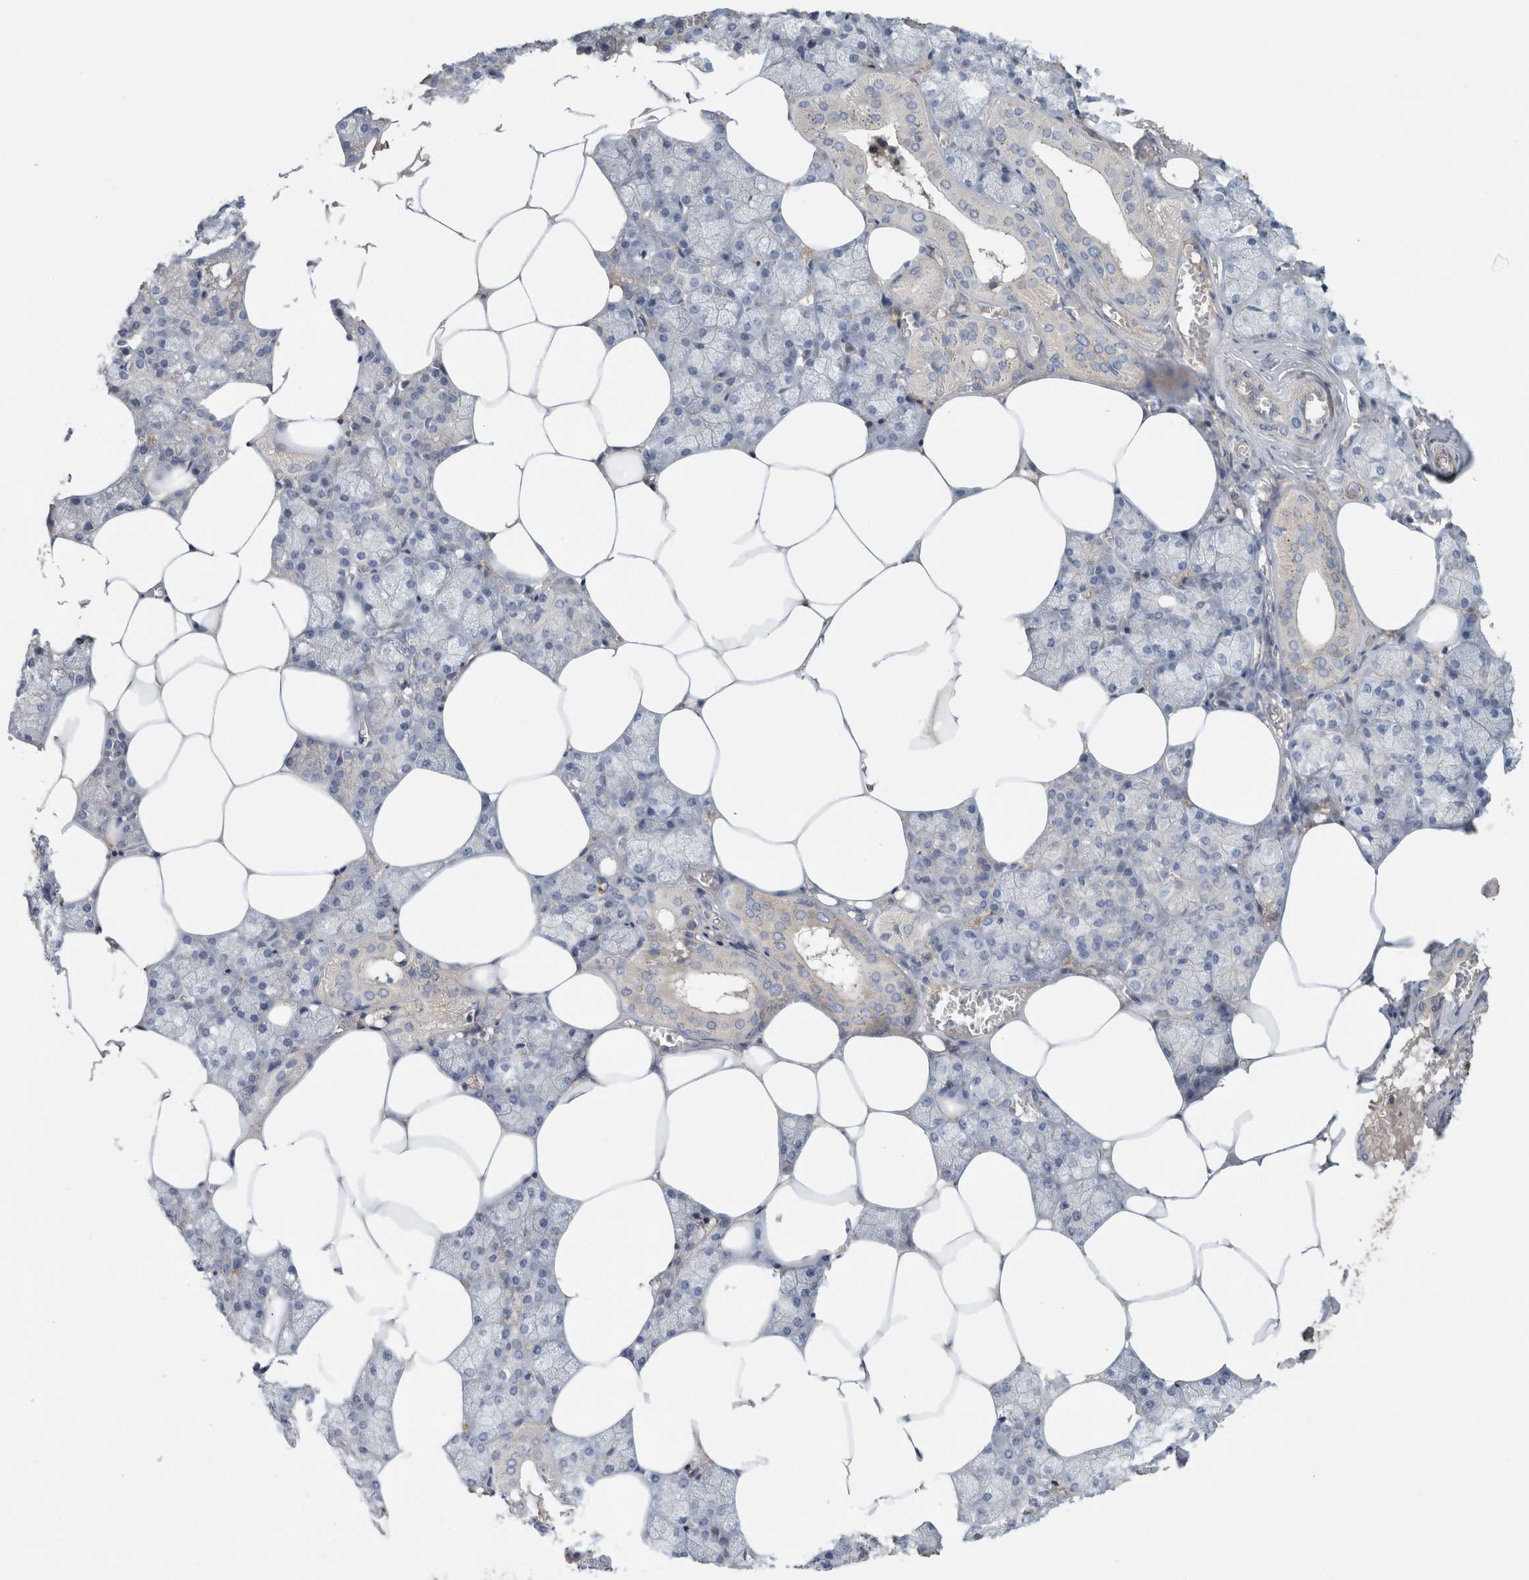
{"staining": {"intensity": "moderate", "quantity": "<25%", "location": "cytoplasmic/membranous"}, "tissue": "salivary gland", "cell_type": "Glandular cells", "image_type": "normal", "snomed": [{"axis": "morphology", "description": "Normal tissue, NOS"}, {"axis": "topography", "description": "Salivary gland"}], "caption": "Salivary gland stained with a brown dye shows moderate cytoplasmic/membranous positive expression in approximately <25% of glandular cells.", "gene": "CFI", "patient": {"sex": "male", "age": 62}}